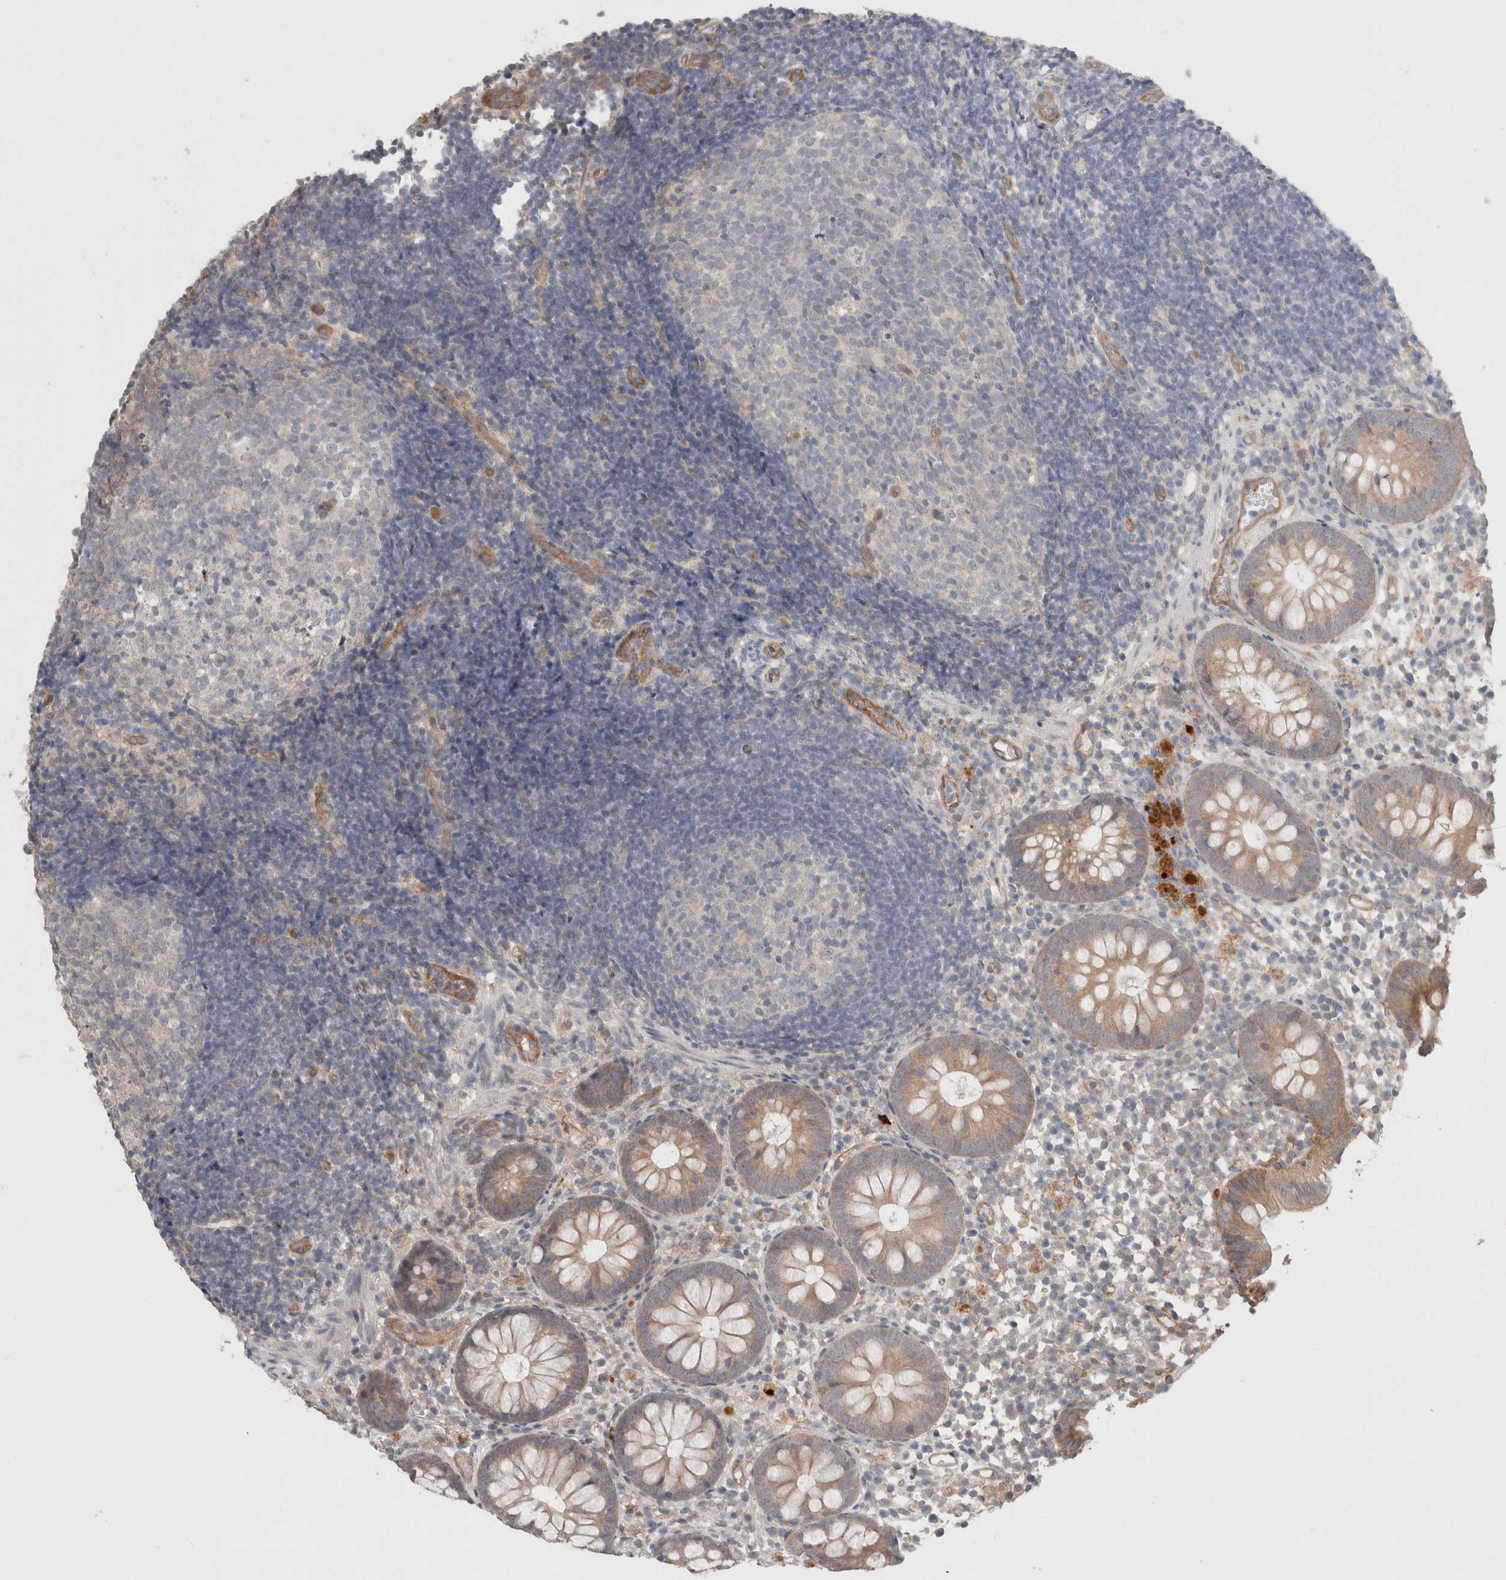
{"staining": {"intensity": "weak", "quantity": ">75%", "location": "cytoplasmic/membranous"}, "tissue": "appendix", "cell_type": "Glandular cells", "image_type": "normal", "snomed": [{"axis": "morphology", "description": "Normal tissue, NOS"}, {"axis": "topography", "description": "Appendix"}], "caption": "Benign appendix shows weak cytoplasmic/membranous positivity in about >75% of glandular cells, visualized by immunohistochemistry. Ihc stains the protein in brown and the nuclei are stained blue.", "gene": "RASAL2", "patient": {"sex": "female", "age": 20}}